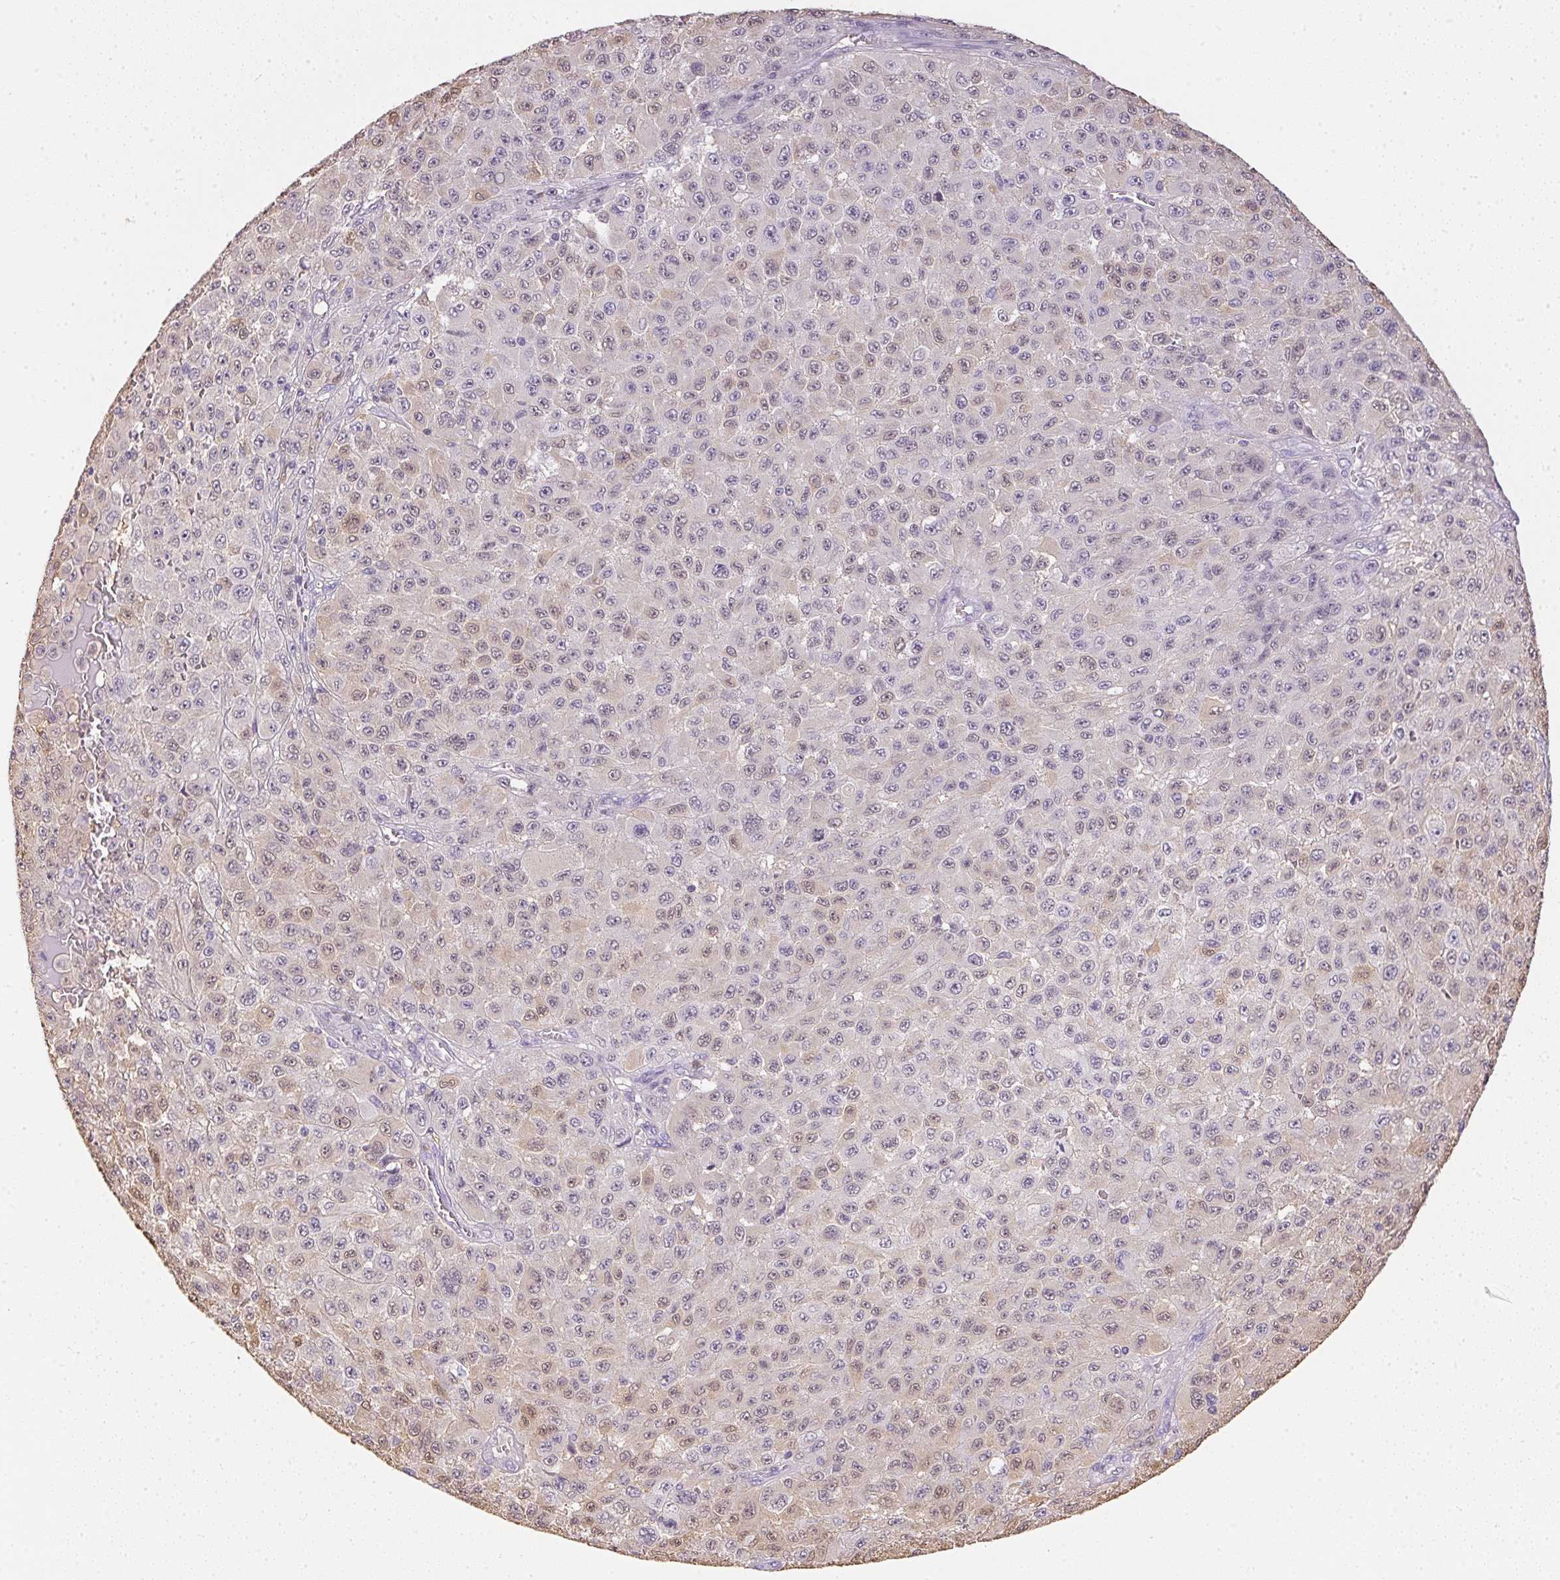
{"staining": {"intensity": "weak", "quantity": "25%-75%", "location": "nuclear"}, "tissue": "melanoma", "cell_type": "Tumor cells", "image_type": "cancer", "snomed": [{"axis": "morphology", "description": "Malignant melanoma, NOS"}, {"axis": "topography", "description": "Skin"}], "caption": "A high-resolution micrograph shows IHC staining of malignant melanoma, which reveals weak nuclear positivity in about 25%-75% of tumor cells. (brown staining indicates protein expression, while blue staining denotes nuclei).", "gene": "S100A3", "patient": {"sex": "male", "age": 73}}